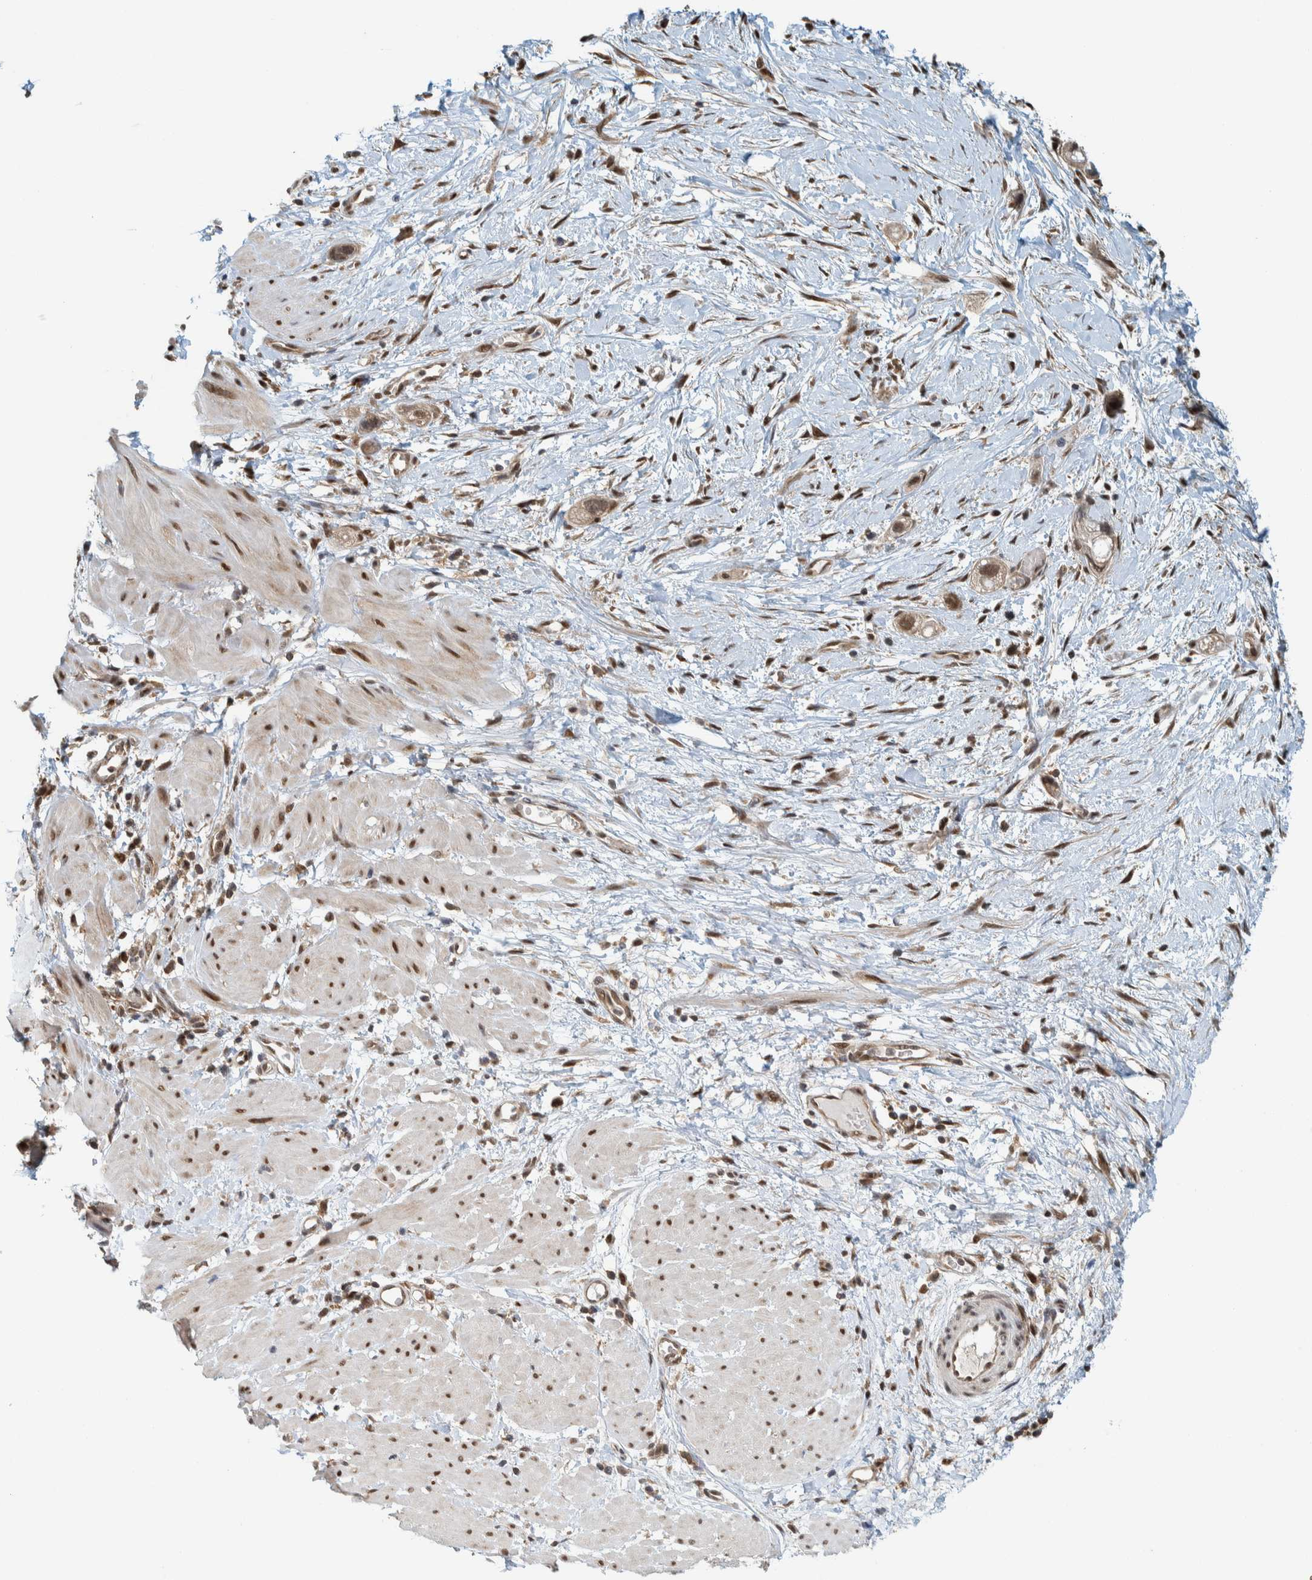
{"staining": {"intensity": "moderate", "quantity": "25%-75%", "location": "nuclear"}, "tissue": "stomach cancer", "cell_type": "Tumor cells", "image_type": "cancer", "snomed": [{"axis": "morphology", "description": "Adenocarcinoma, NOS"}, {"axis": "topography", "description": "Stomach"}, {"axis": "topography", "description": "Stomach, lower"}], "caption": "DAB immunohistochemical staining of human stomach adenocarcinoma exhibits moderate nuclear protein positivity in approximately 25%-75% of tumor cells.", "gene": "COPS3", "patient": {"sex": "female", "age": 48}}